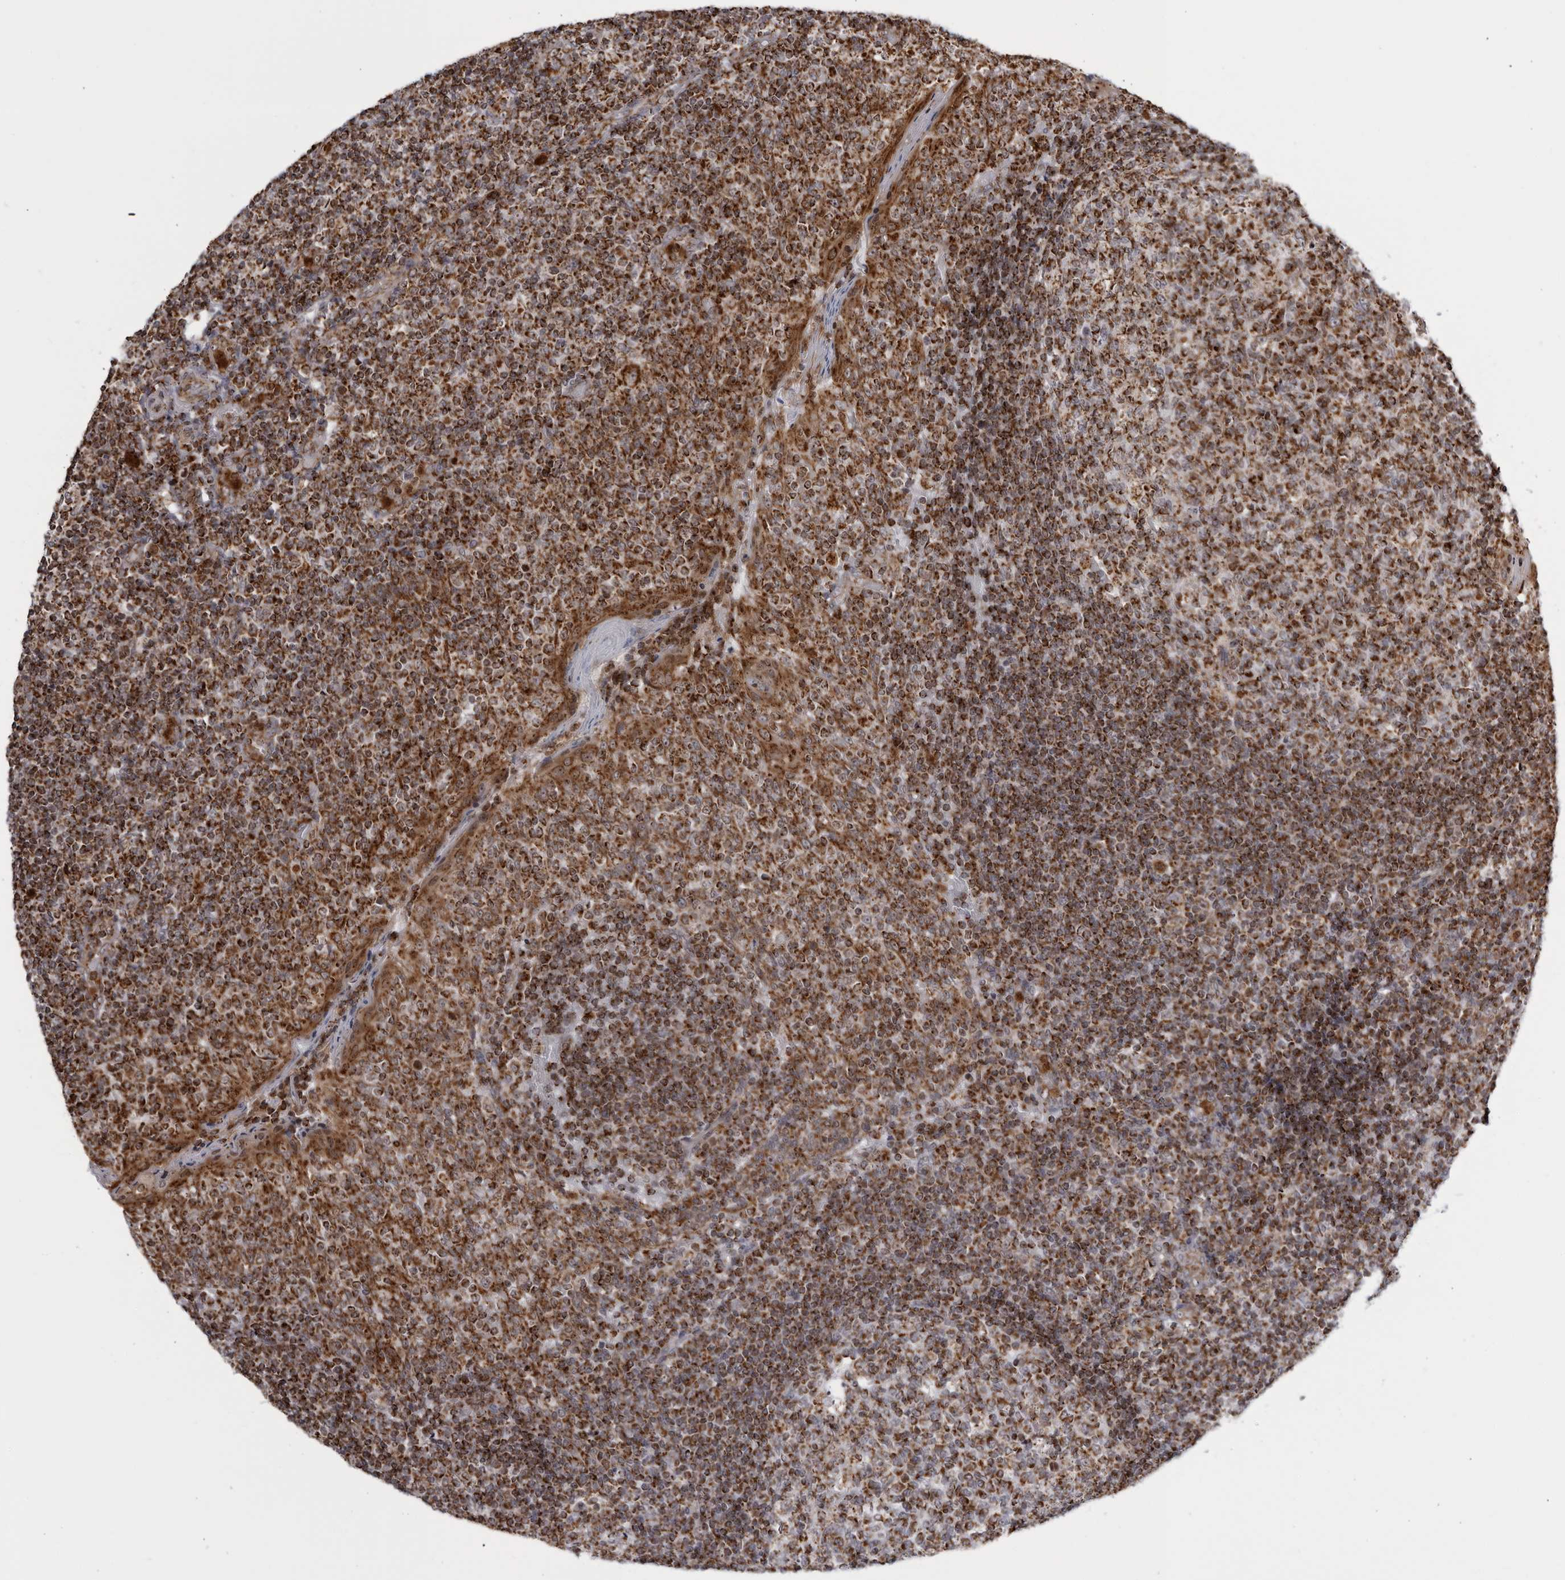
{"staining": {"intensity": "strong", "quantity": ">75%", "location": "cytoplasmic/membranous"}, "tissue": "tonsil", "cell_type": "Germinal center cells", "image_type": "normal", "snomed": [{"axis": "morphology", "description": "Normal tissue, NOS"}, {"axis": "topography", "description": "Tonsil"}], "caption": "Immunohistochemical staining of benign human tonsil reveals strong cytoplasmic/membranous protein positivity in approximately >75% of germinal center cells. (Stains: DAB (3,3'-diaminobenzidine) in brown, nuclei in blue, Microscopy: brightfield microscopy at high magnification).", "gene": "RBM34", "patient": {"sex": "female", "age": 19}}